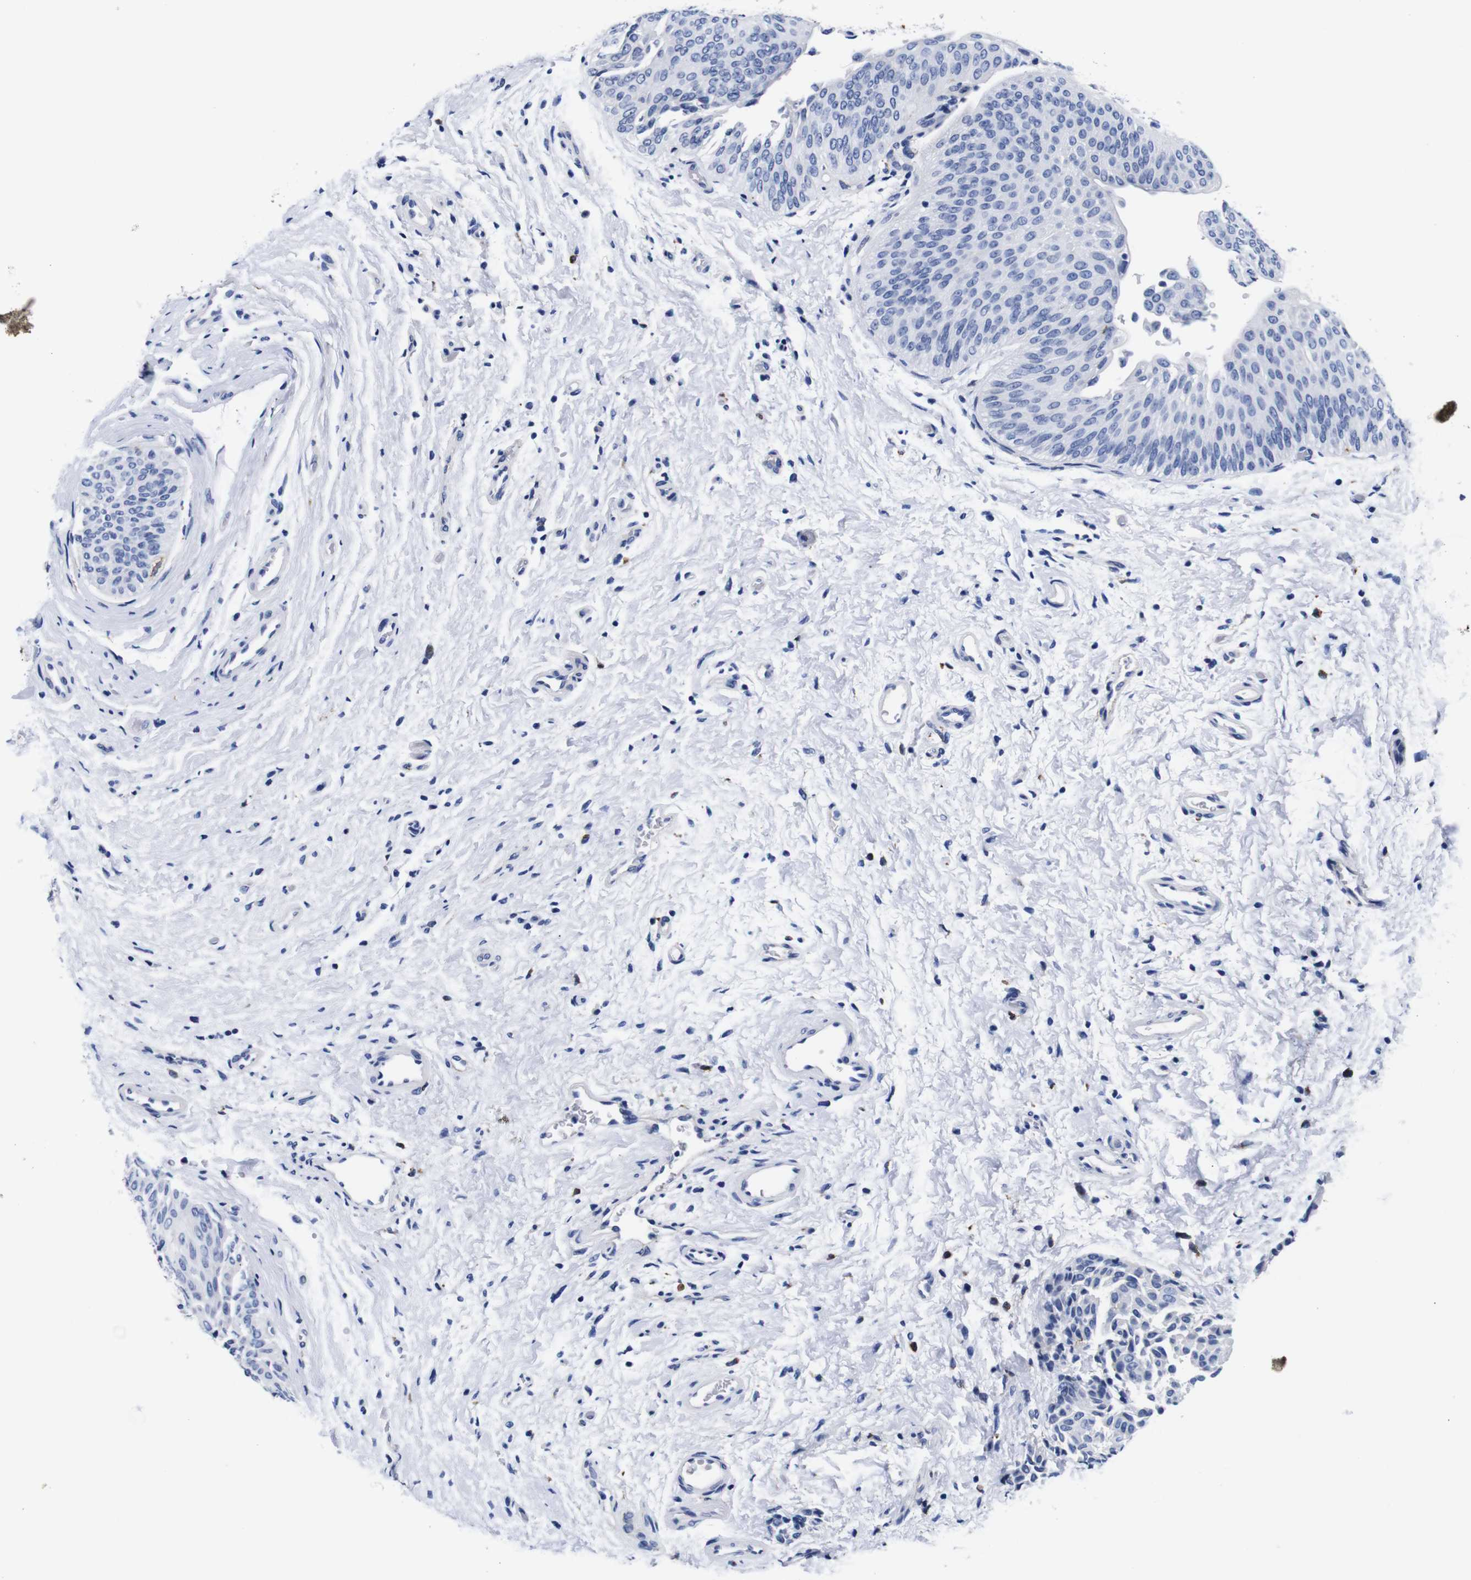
{"staining": {"intensity": "negative", "quantity": "none", "location": "none"}, "tissue": "urothelial cancer", "cell_type": "Tumor cells", "image_type": "cancer", "snomed": [{"axis": "morphology", "description": "Urothelial carcinoma, Low grade"}, {"axis": "topography", "description": "Urinary bladder"}], "caption": "Low-grade urothelial carcinoma stained for a protein using IHC reveals no expression tumor cells.", "gene": "HLA-DMB", "patient": {"sex": "female", "age": 60}}